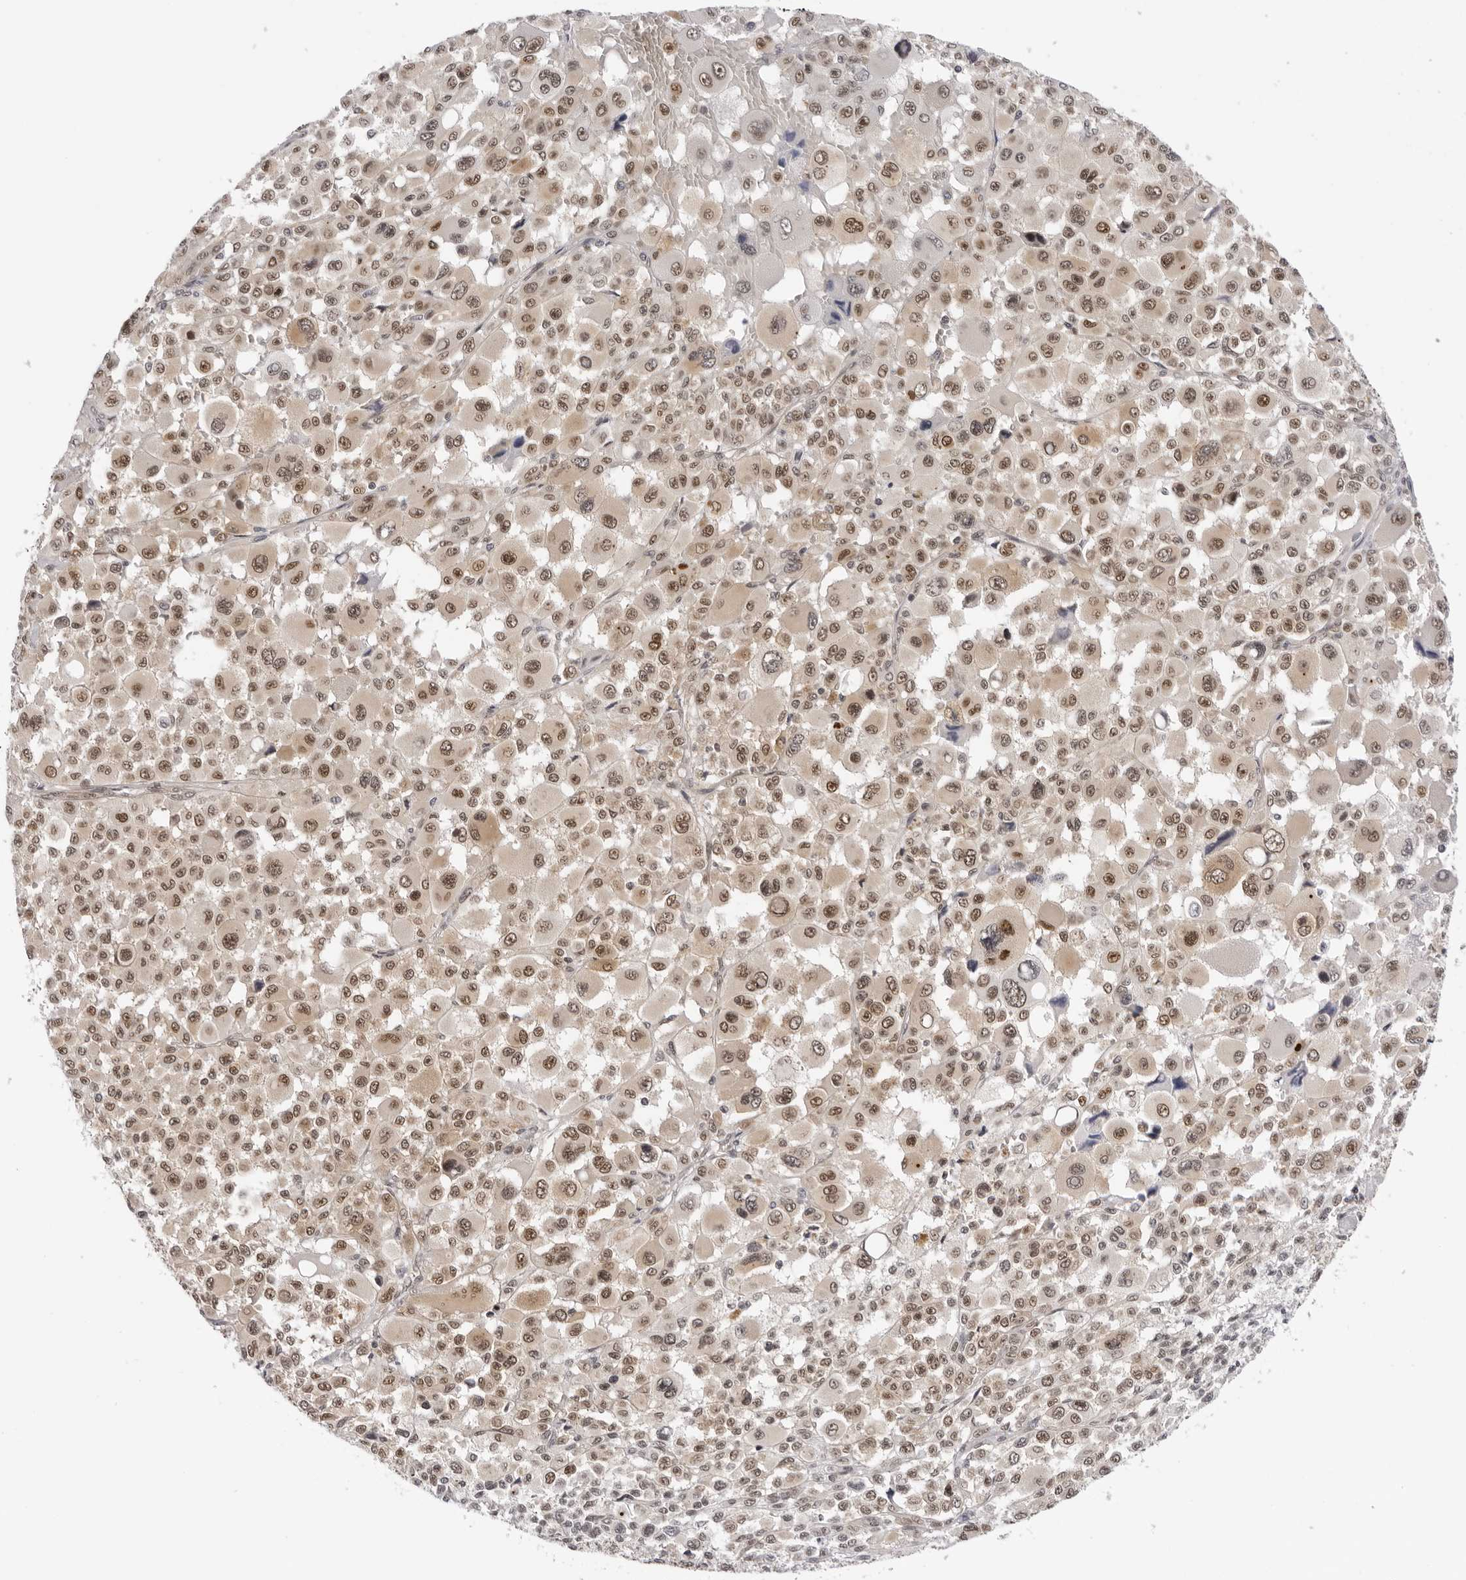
{"staining": {"intensity": "moderate", "quantity": ">75%", "location": "nuclear"}, "tissue": "melanoma", "cell_type": "Tumor cells", "image_type": "cancer", "snomed": [{"axis": "morphology", "description": "Malignant melanoma, Metastatic site"}, {"axis": "topography", "description": "Skin"}], "caption": "Melanoma stained with DAB (3,3'-diaminobenzidine) immunohistochemistry displays medium levels of moderate nuclear staining in about >75% of tumor cells.", "gene": "WDR77", "patient": {"sex": "female", "age": 74}}